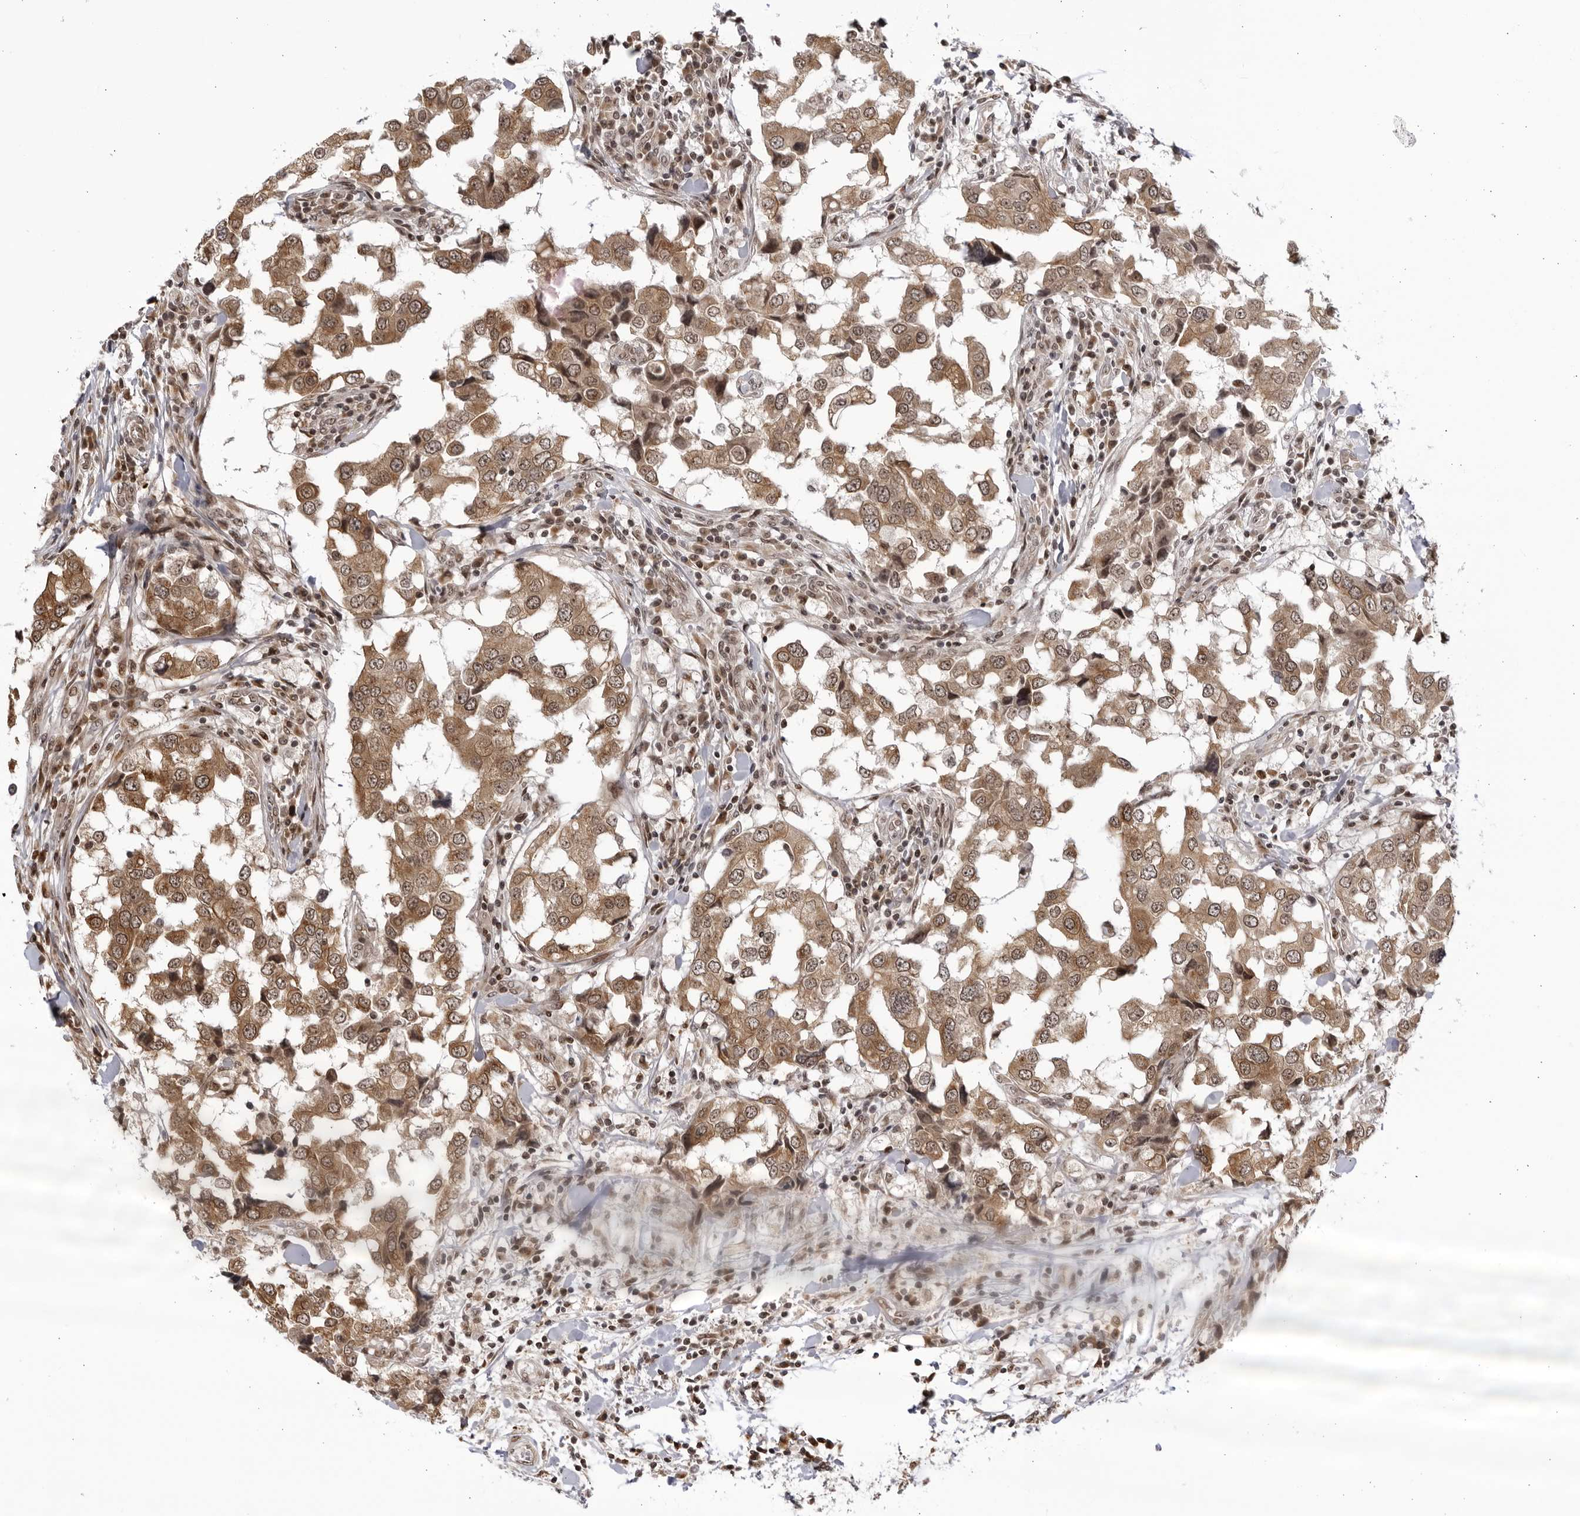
{"staining": {"intensity": "moderate", "quantity": ">75%", "location": "cytoplasmic/membranous,nuclear"}, "tissue": "breast cancer", "cell_type": "Tumor cells", "image_type": "cancer", "snomed": [{"axis": "morphology", "description": "Duct carcinoma"}, {"axis": "topography", "description": "Breast"}], "caption": "Moderate cytoplasmic/membranous and nuclear positivity for a protein is present in approximately >75% of tumor cells of breast intraductal carcinoma using IHC.", "gene": "RASGEF1C", "patient": {"sex": "female", "age": 27}}